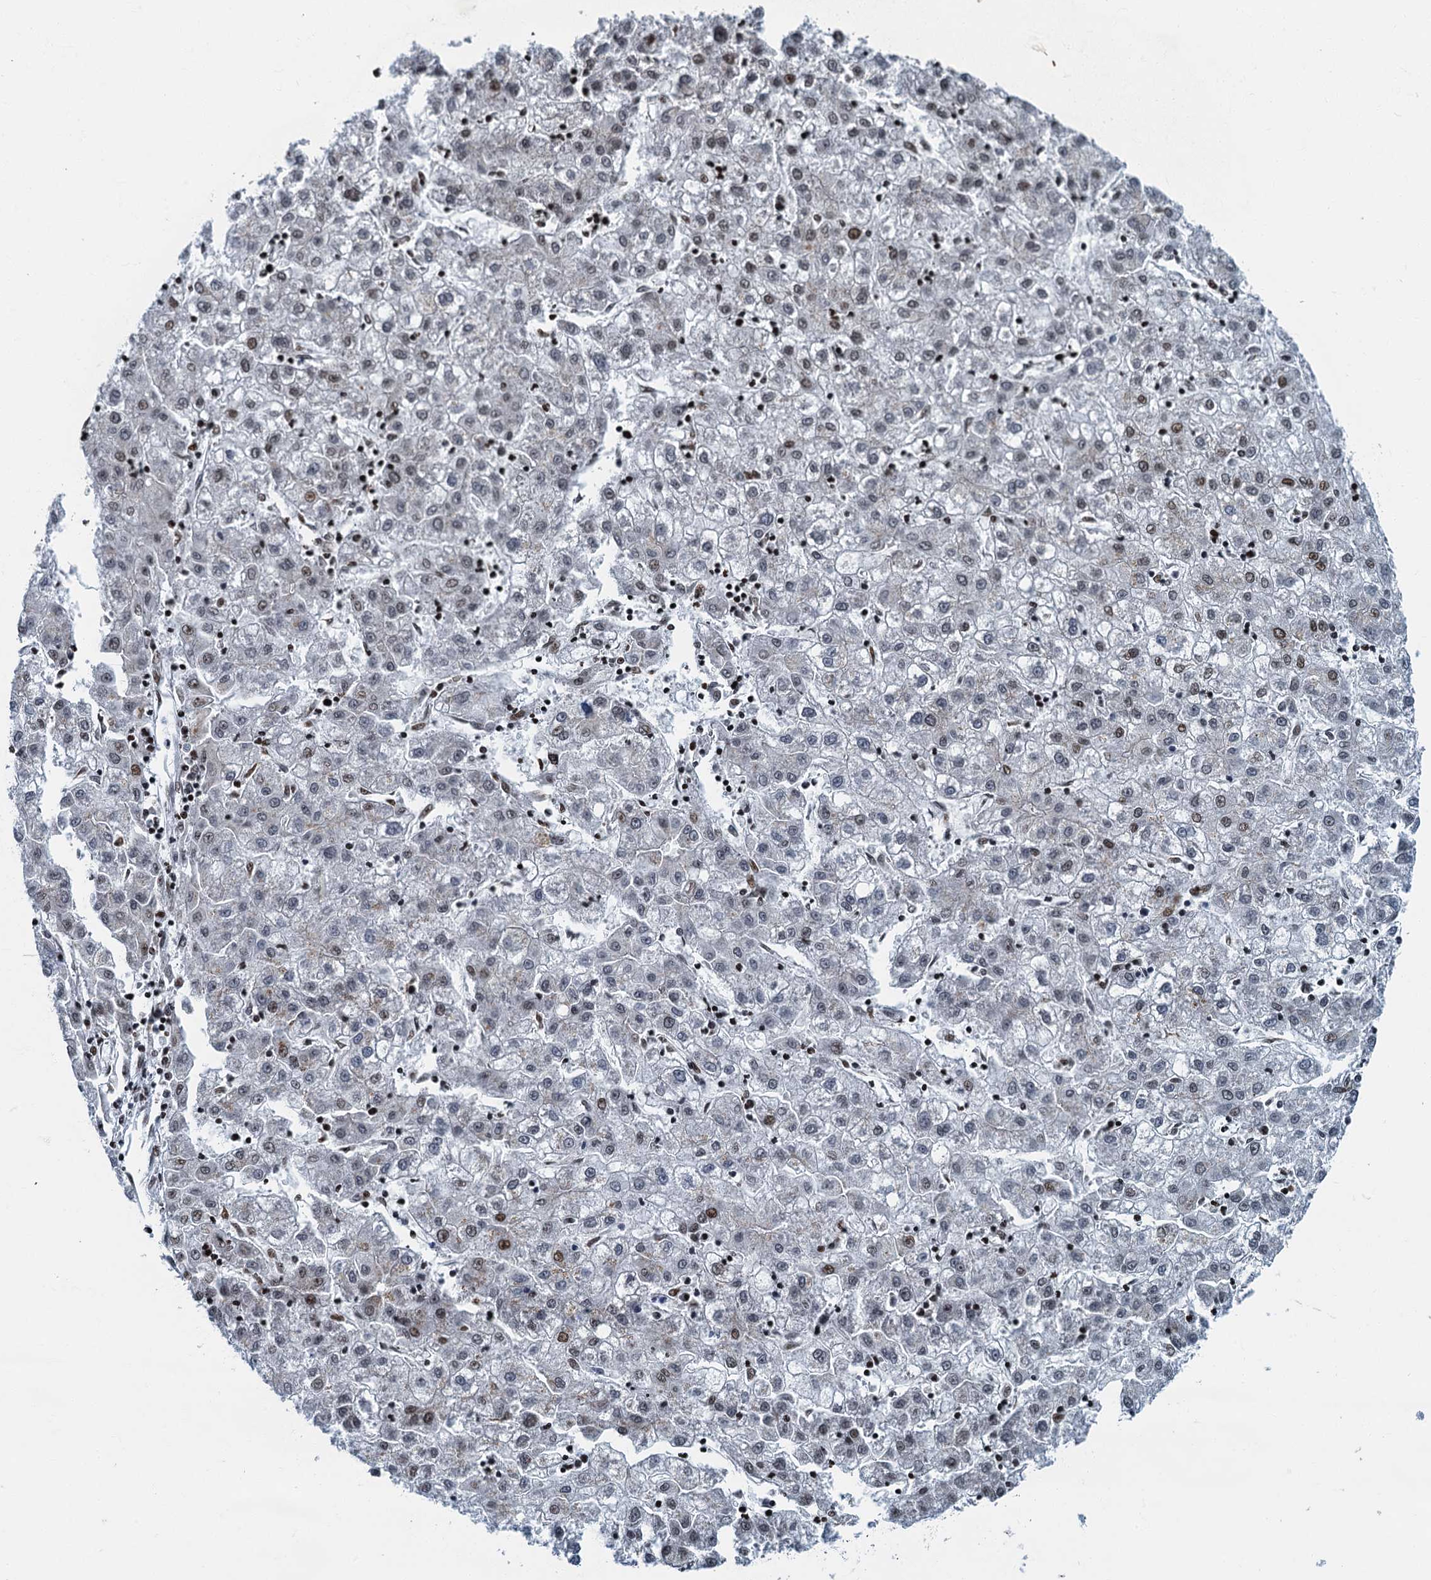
{"staining": {"intensity": "moderate", "quantity": "<25%", "location": "nuclear"}, "tissue": "liver cancer", "cell_type": "Tumor cells", "image_type": "cancer", "snomed": [{"axis": "morphology", "description": "Carcinoma, Hepatocellular, NOS"}, {"axis": "topography", "description": "Liver"}], "caption": "Immunohistochemistry (IHC) (DAB (3,3'-diaminobenzidine)) staining of human hepatocellular carcinoma (liver) shows moderate nuclear protein expression in approximately <25% of tumor cells.", "gene": "LYPD3", "patient": {"sex": "male", "age": 72}}